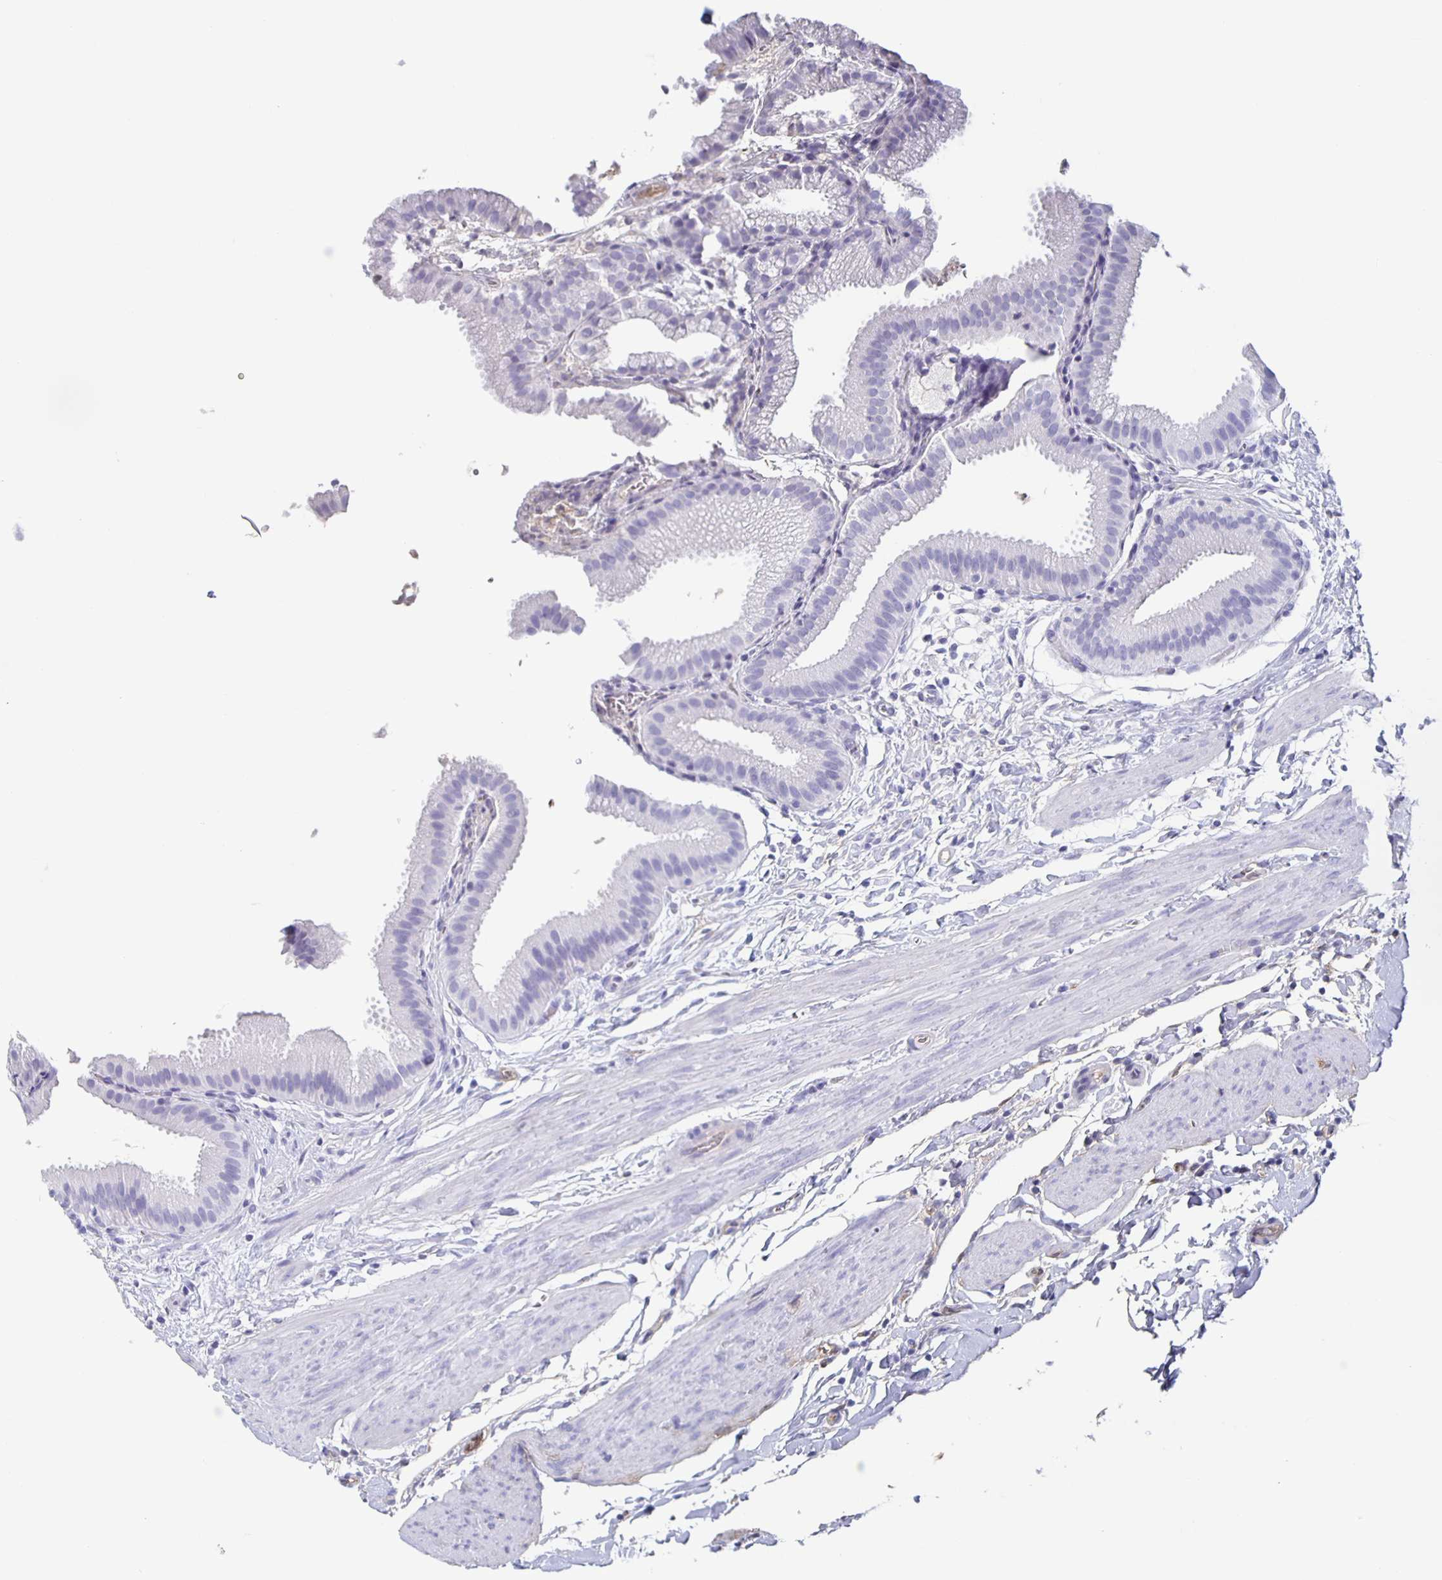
{"staining": {"intensity": "moderate", "quantity": "<25%", "location": "cytoplasmic/membranous"}, "tissue": "gallbladder", "cell_type": "Glandular cells", "image_type": "normal", "snomed": [{"axis": "morphology", "description": "Normal tissue, NOS"}, {"axis": "topography", "description": "Gallbladder"}], "caption": "Gallbladder stained with DAB (3,3'-diaminobenzidine) IHC shows low levels of moderate cytoplasmic/membranous staining in approximately <25% of glandular cells. (brown staining indicates protein expression, while blue staining denotes nuclei).", "gene": "FGA", "patient": {"sex": "female", "age": 63}}